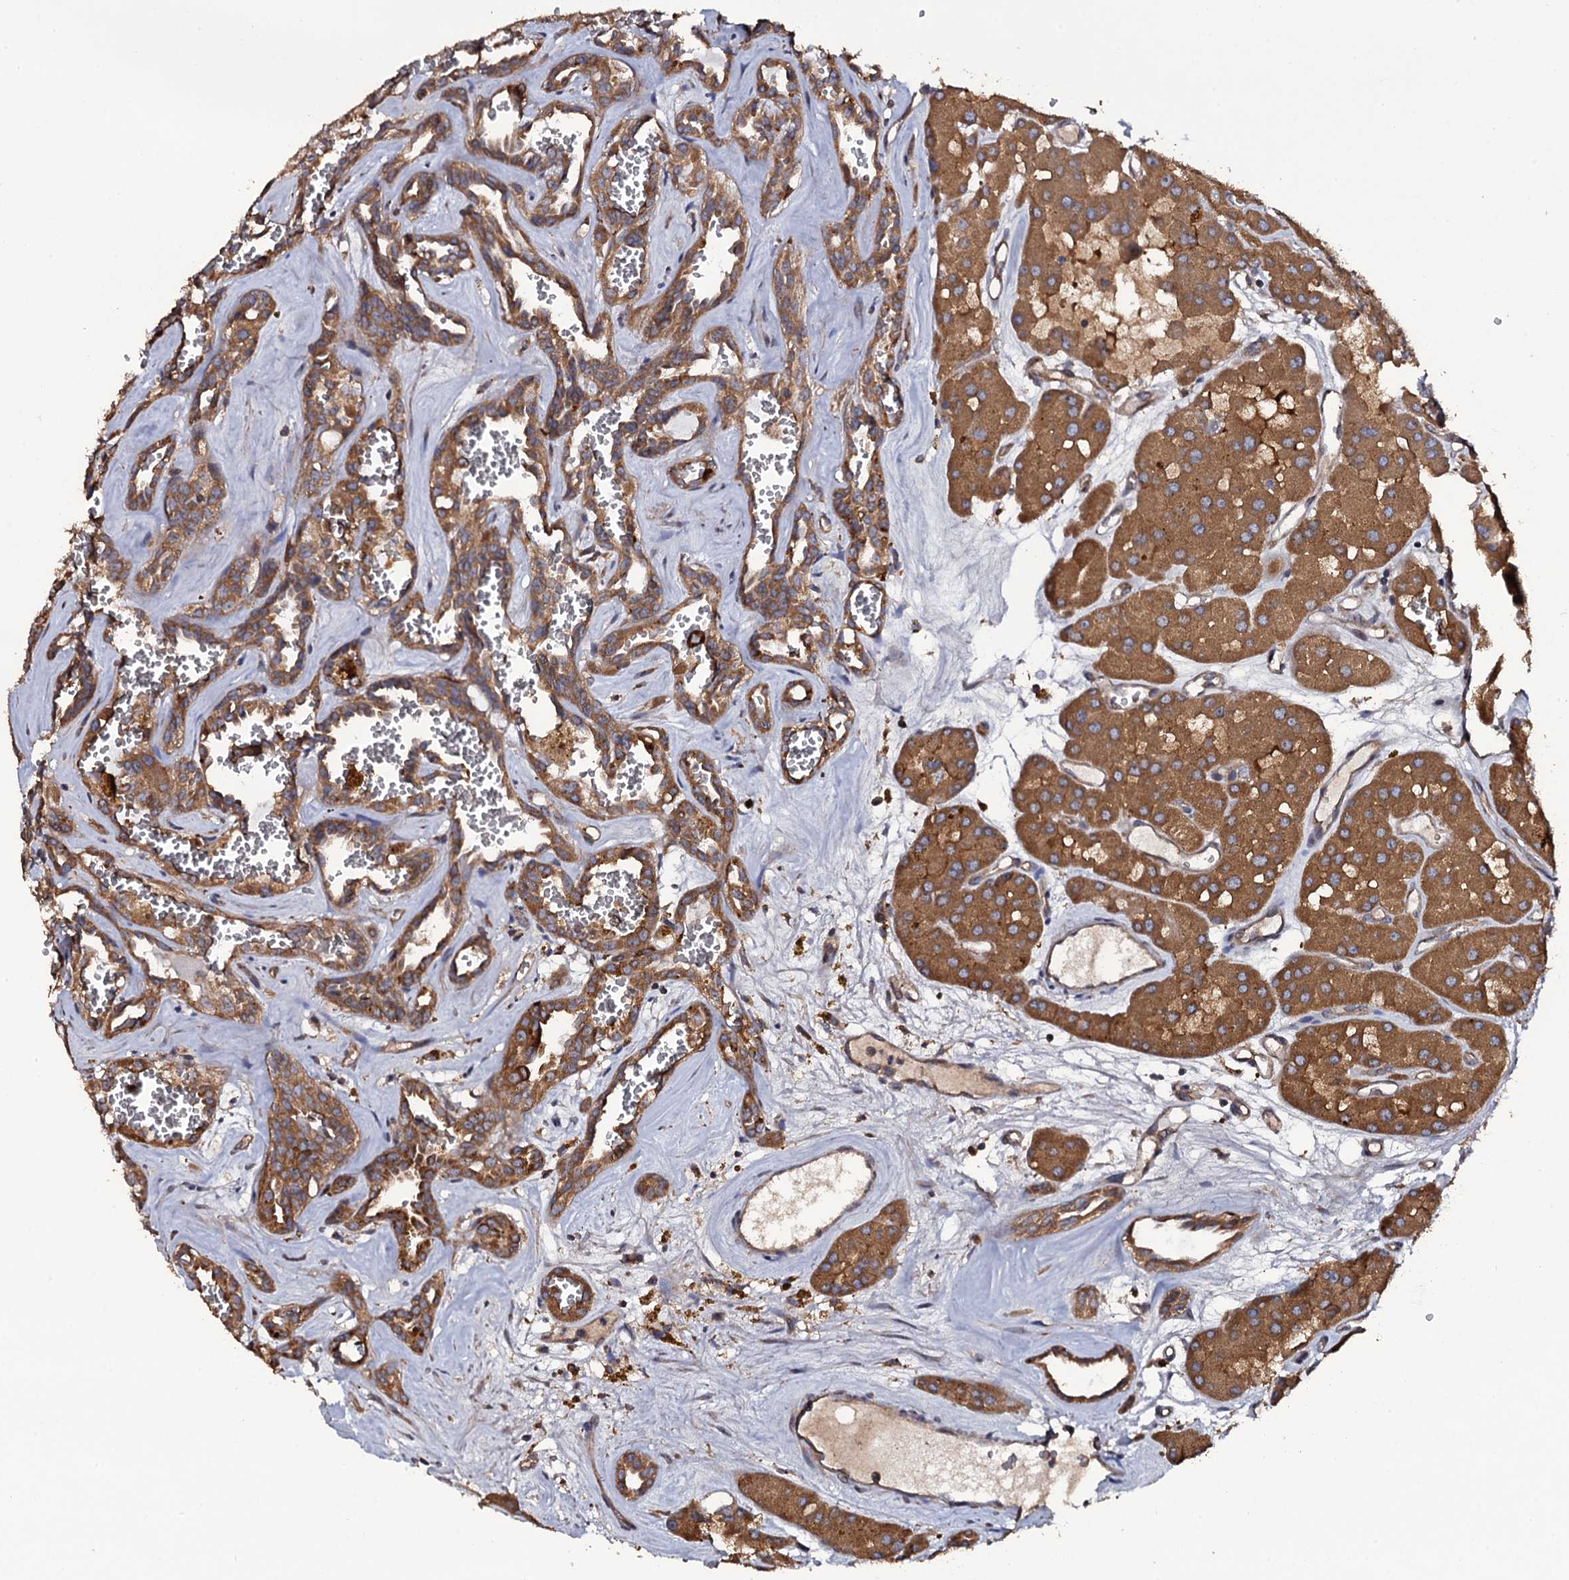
{"staining": {"intensity": "strong", "quantity": ">75%", "location": "cytoplasmic/membranous"}, "tissue": "renal cancer", "cell_type": "Tumor cells", "image_type": "cancer", "snomed": [{"axis": "morphology", "description": "Carcinoma, NOS"}, {"axis": "topography", "description": "Kidney"}], "caption": "Renal cancer (carcinoma) was stained to show a protein in brown. There is high levels of strong cytoplasmic/membranous positivity in about >75% of tumor cells.", "gene": "TTC23", "patient": {"sex": "female", "age": 75}}